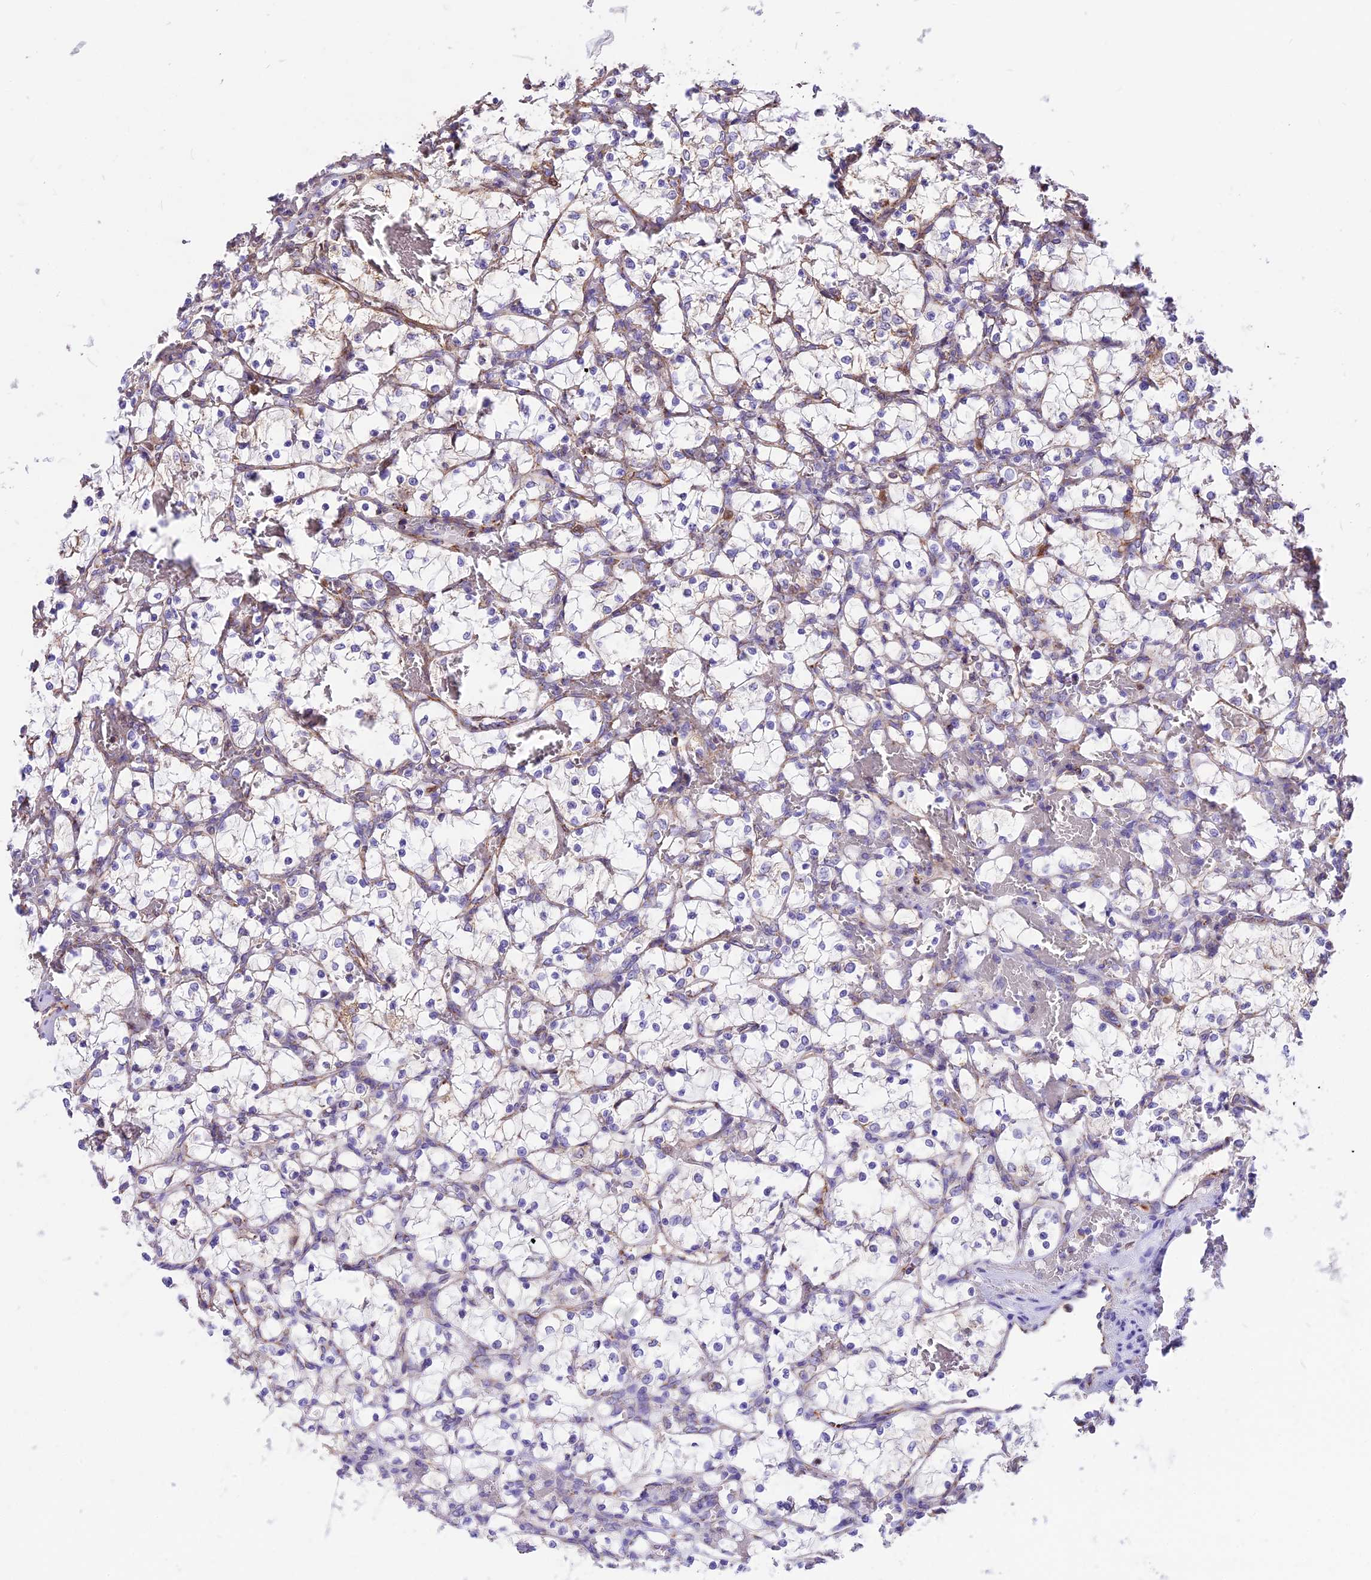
{"staining": {"intensity": "negative", "quantity": "none", "location": "none"}, "tissue": "renal cancer", "cell_type": "Tumor cells", "image_type": "cancer", "snomed": [{"axis": "morphology", "description": "Adenocarcinoma, NOS"}, {"axis": "topography", "description": "Kidney"}], "caption": "High power microscopy histopathology image of an immunohistochemistry (IHC) image of renal adenocarcinoma, revealing no significant positivity in tumor cells.", "gene": "COX17", "patient": {"sex": "female", "age": 69}}